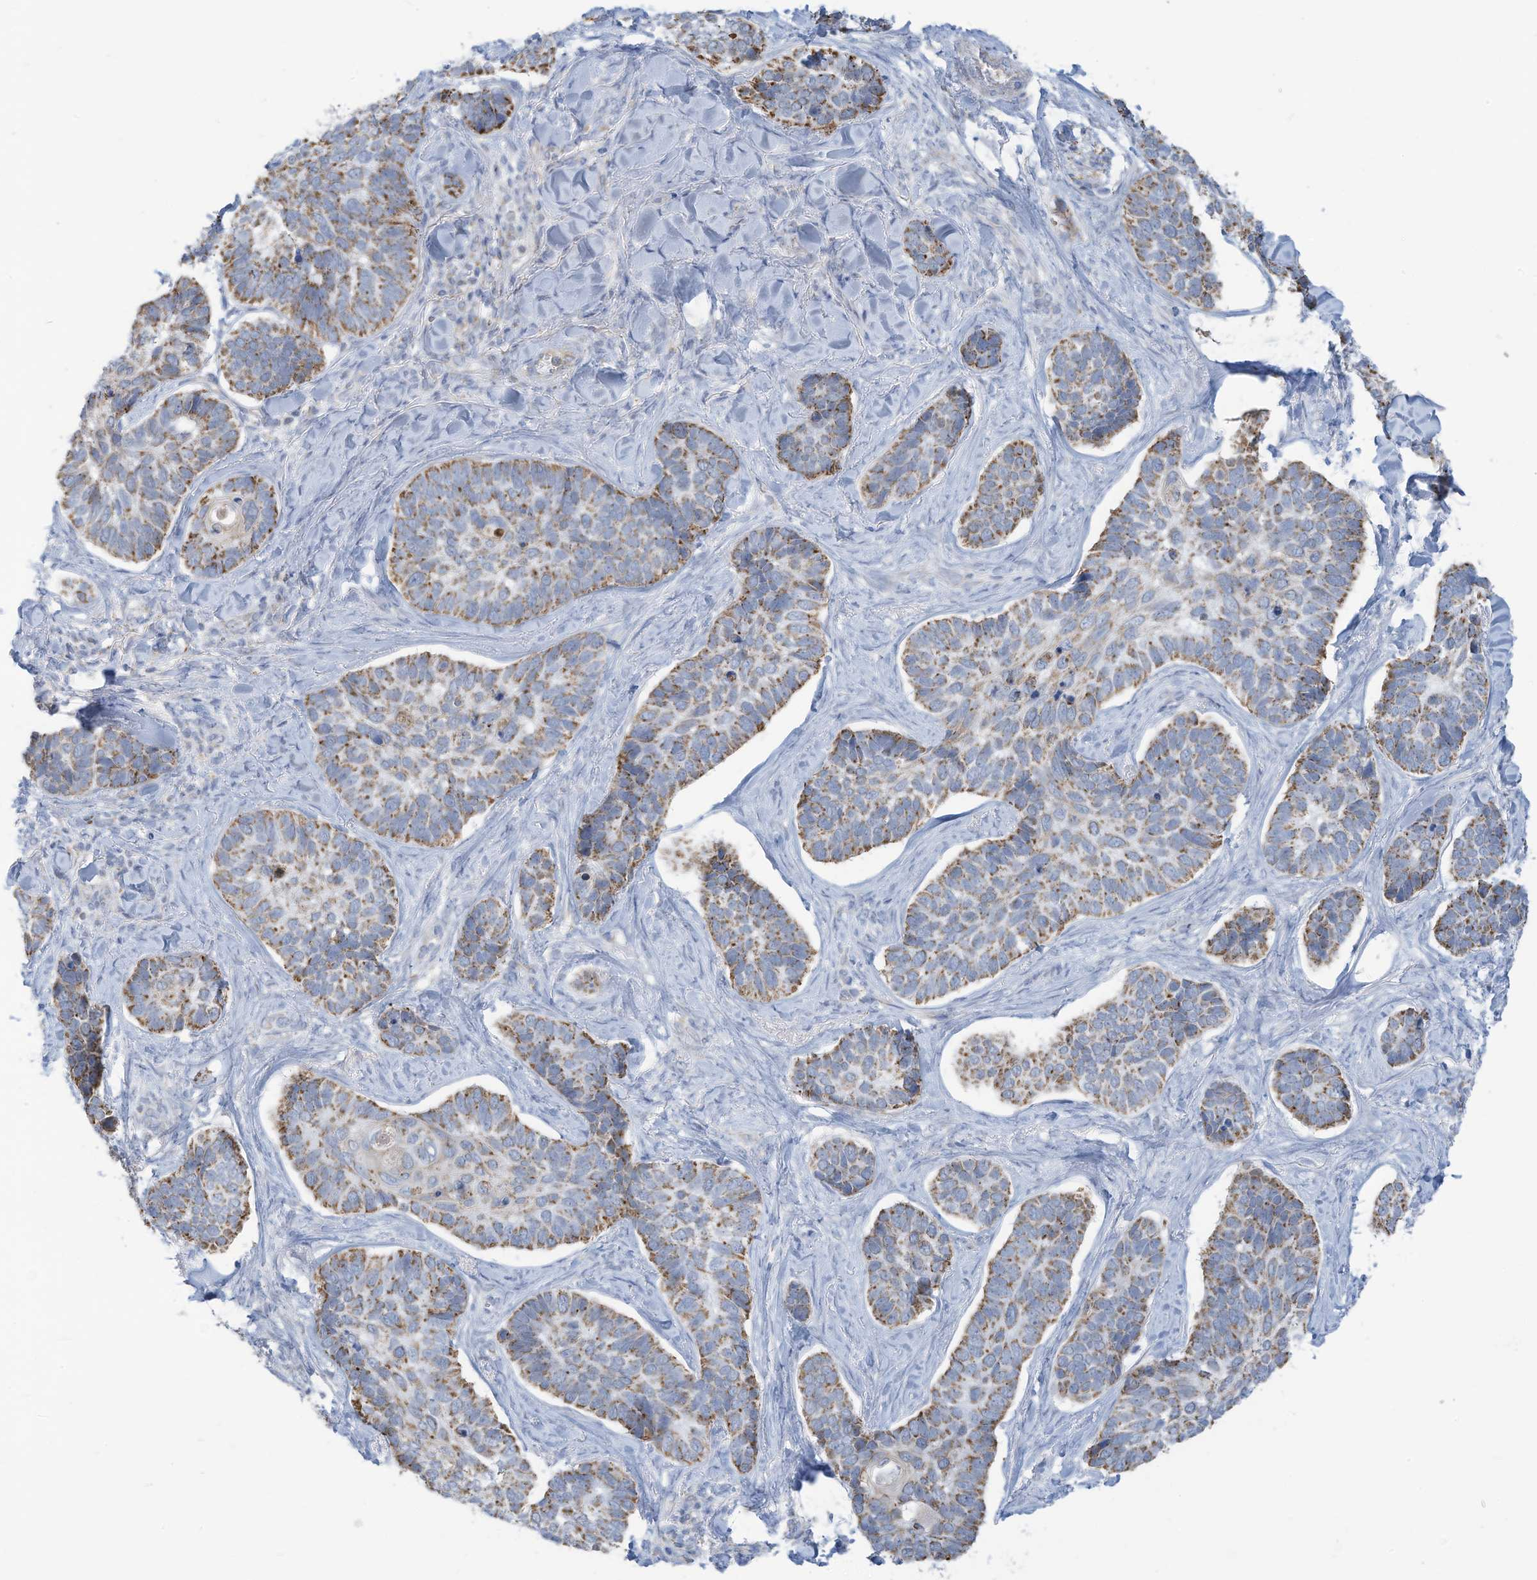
{"staining": {"intensity": "moderate", "quantity": "25%-75%", "location": "cytoplasmic/membranous"}, "tissue": "skin cancer", "cell_type": "Tumor cells", "image_type": "cancer", "snomed": [{"axis": "morphology", "description": "Basal cell carcinoma"}, {"axis": "topography", "description": "Skin"}], "caption": "Protein analysis of skin cancer (basal cell carcinoma) tissue reveals moderate cytoplasmic/membranous positivity in approximately 25%-75% of tumor cells.", "gene": "NLN", "patient": {"sex": "male", "age": 62}}